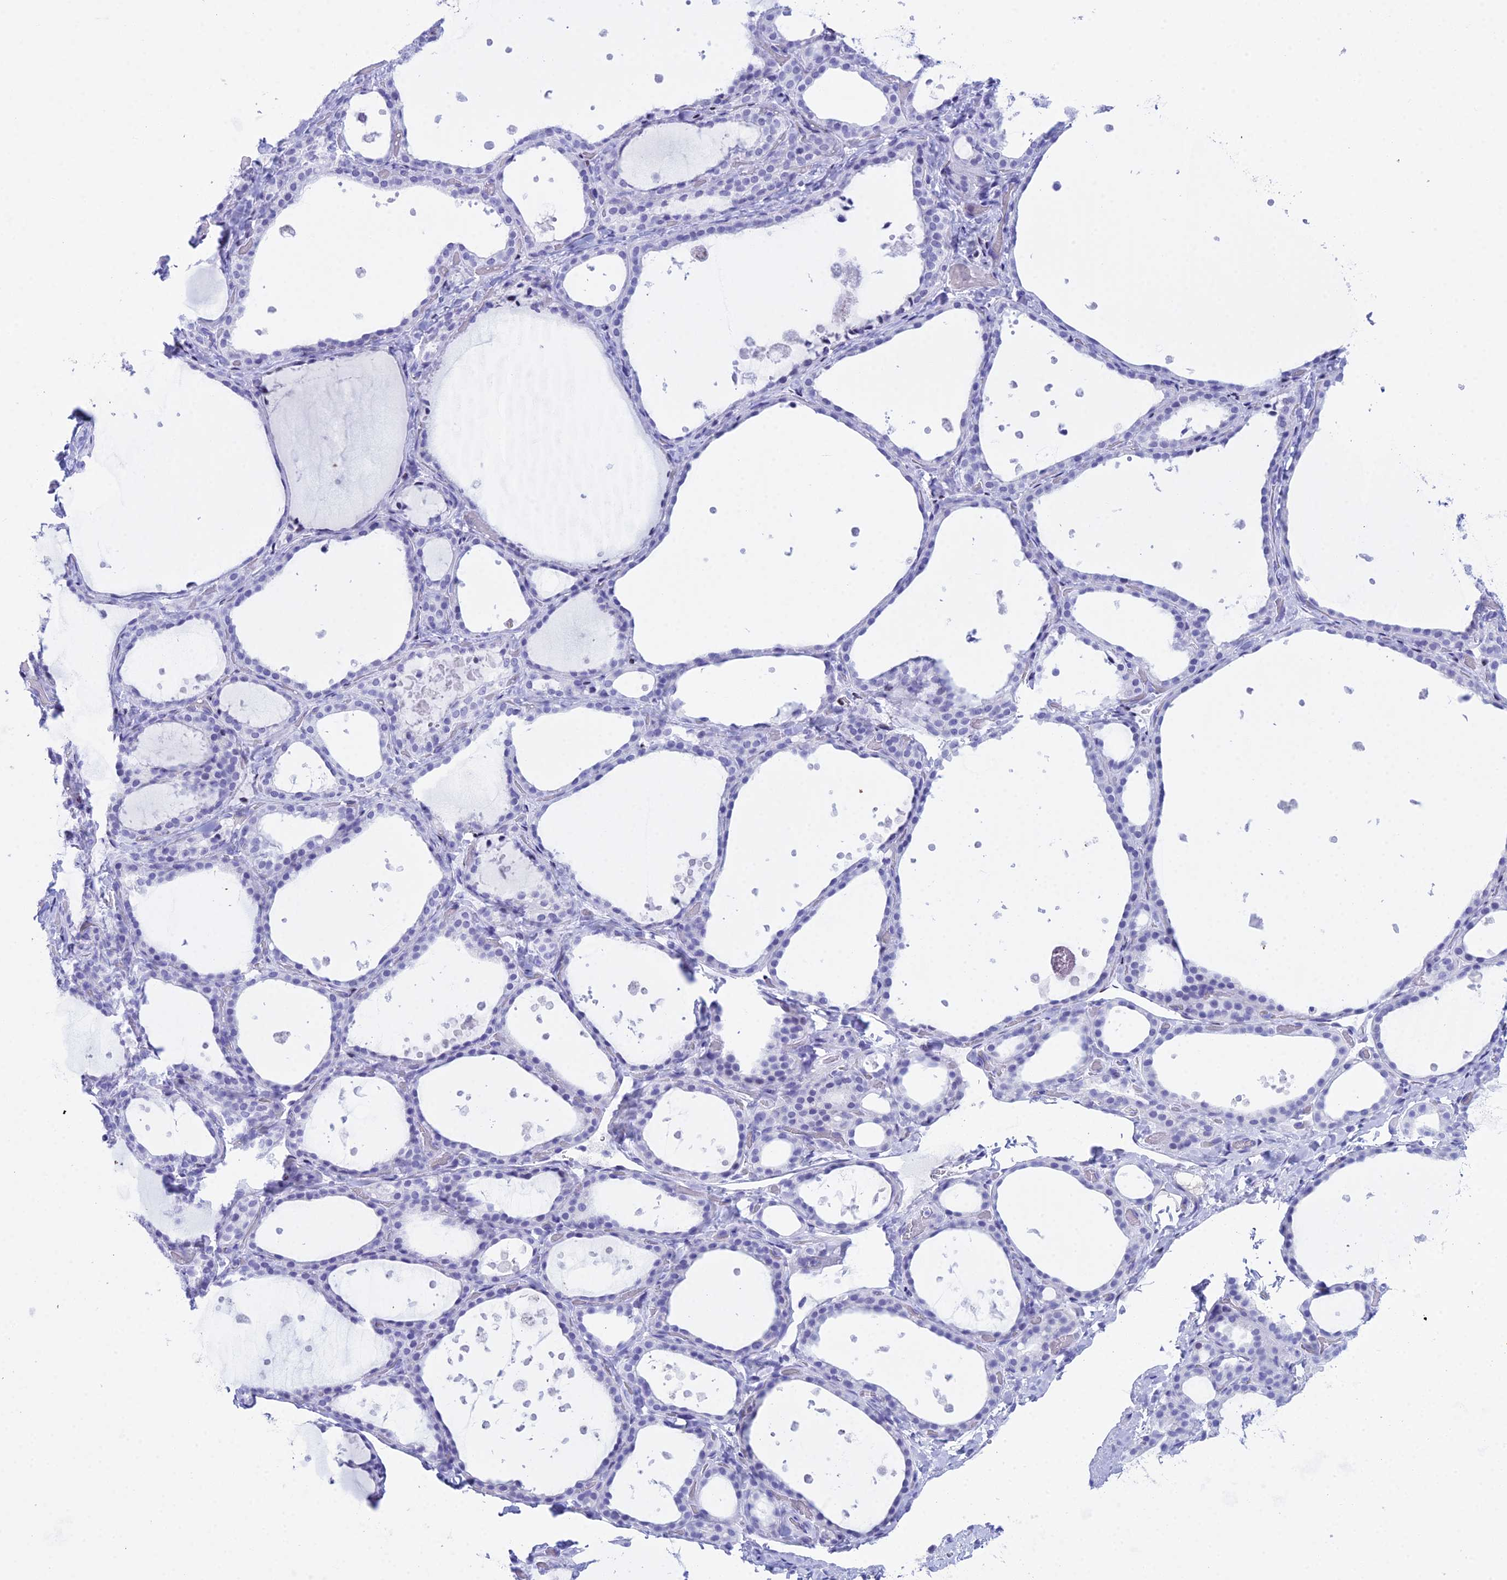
{"staining": {"intensity": "negative", "quantity": "none", "location": "none"}, "tissue": "thyroid gland", "cell_type": "Glandular cells", "image_type": "normal", "snomed": [{"axis": "morphology", "description": "Normal tissue, NOS"}, {"axis": "topography", "description": "Thyroid gland"}], "caption": "This is an immunohistochemistry histopathology image of benign human thyroid gland. There is no expression in glandular cells.", "gene": "RNPS1", "patient": {"sex": "female", "age": 44}}